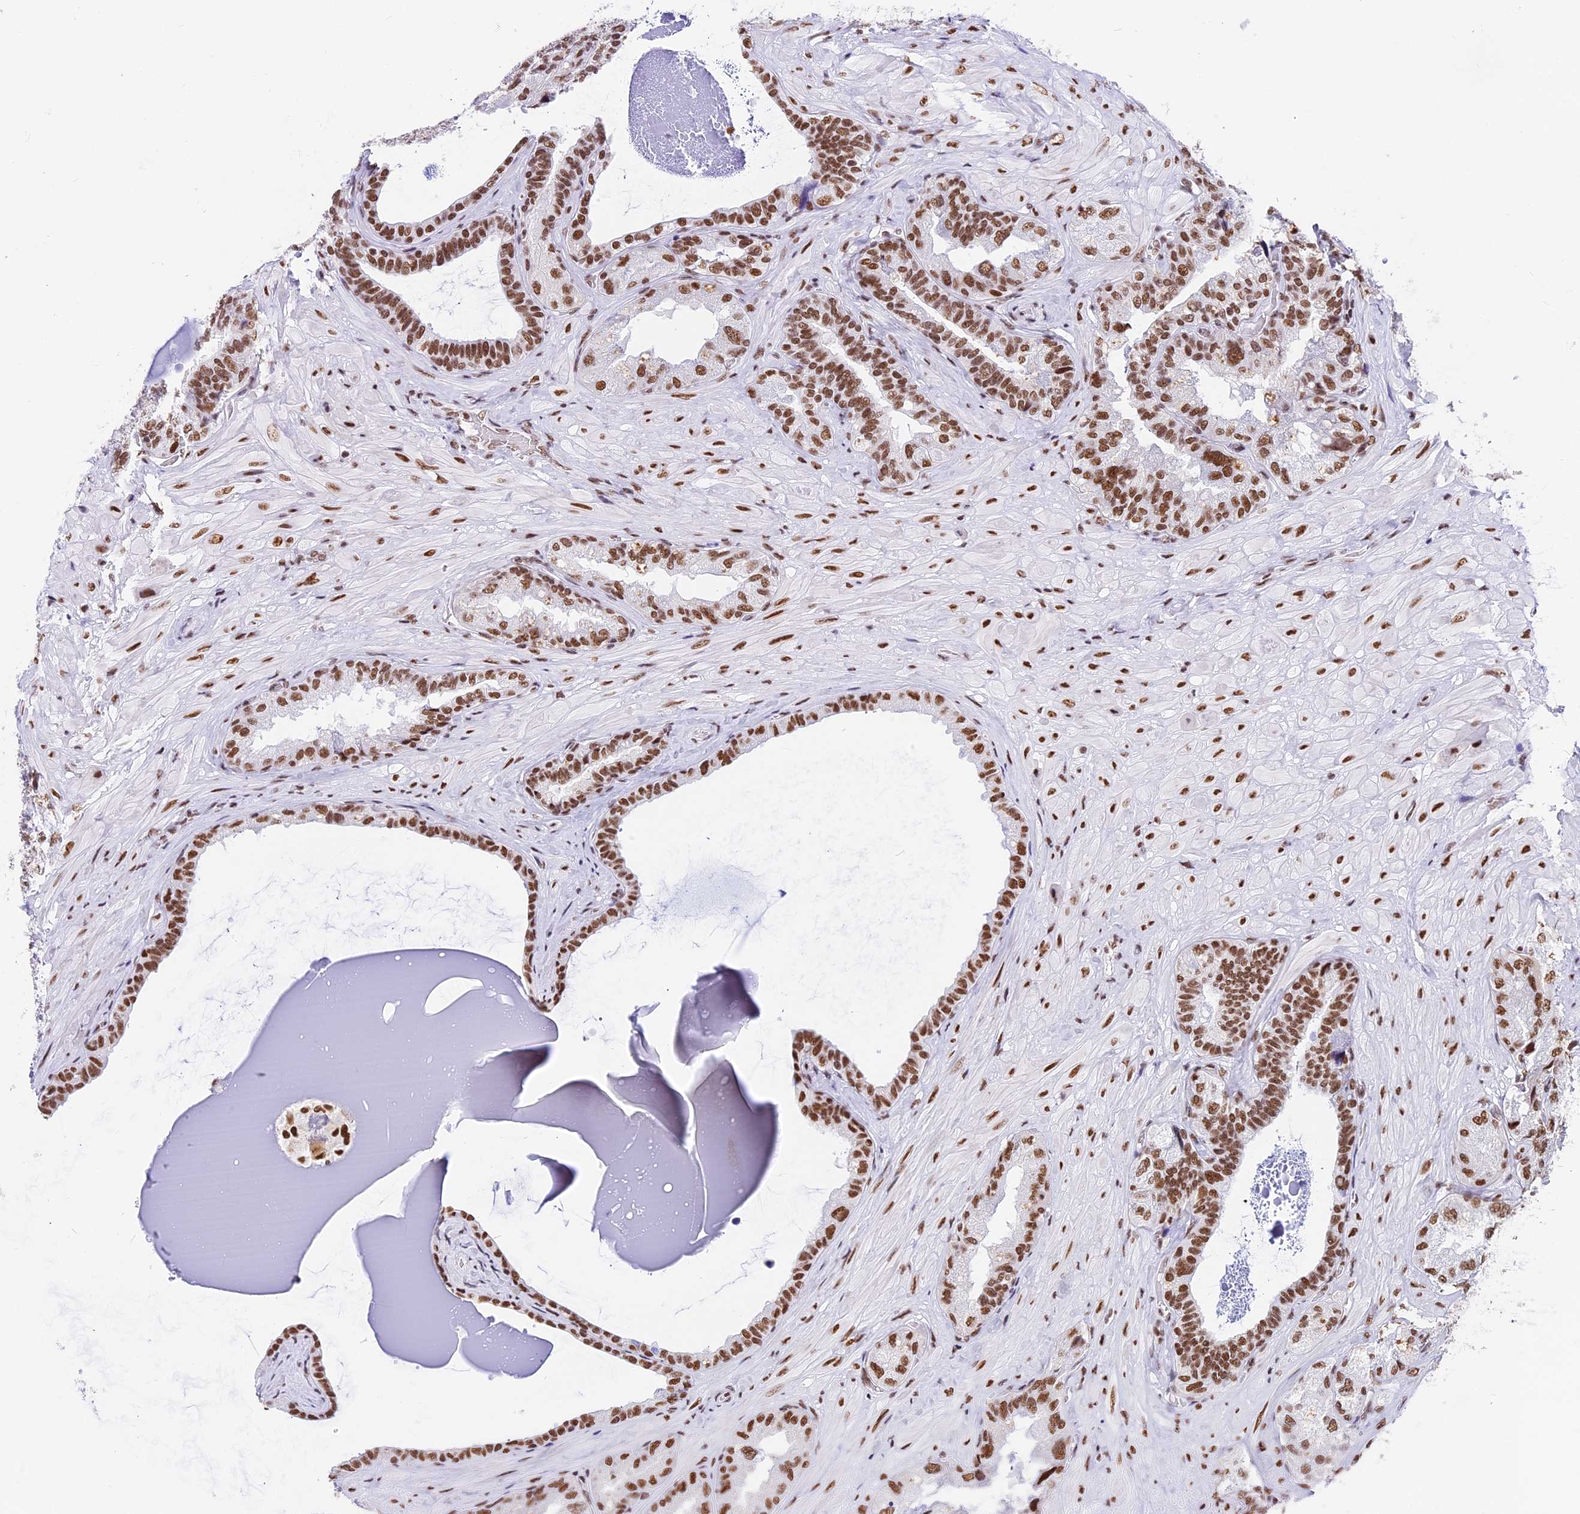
{"staining": {"intensity": "moderate", "quantity": ">75%", "location": "nuclear"}, "tissue": "seminal vesicle", "cell_type": "Glandular cells", "image_type": "normal", "snomed": [{"axis": "morphology", "description": "Normal tissue, NOS"}, {"axis": "topography", "description": "Prostate and seminal vesicle, NOS"}, {"axis": "topography", "description": "Prostate"}, {"axis": "topography", "description": "Seminal veicle"}], "caption": "Glandular cells exhibit medium levels of moderate nuclear positivity in approximately >75% of cells in benign human seminal vesicle. The staining was performed using DAB (3,3'-diaminobenzidine) to visualize the protein expression in brown, while the nuclei were stained in blue with hematoxylin (Magnification: 20x).", "gene": "SBNO1", "patient": {"sex": "male", "age": 67}}